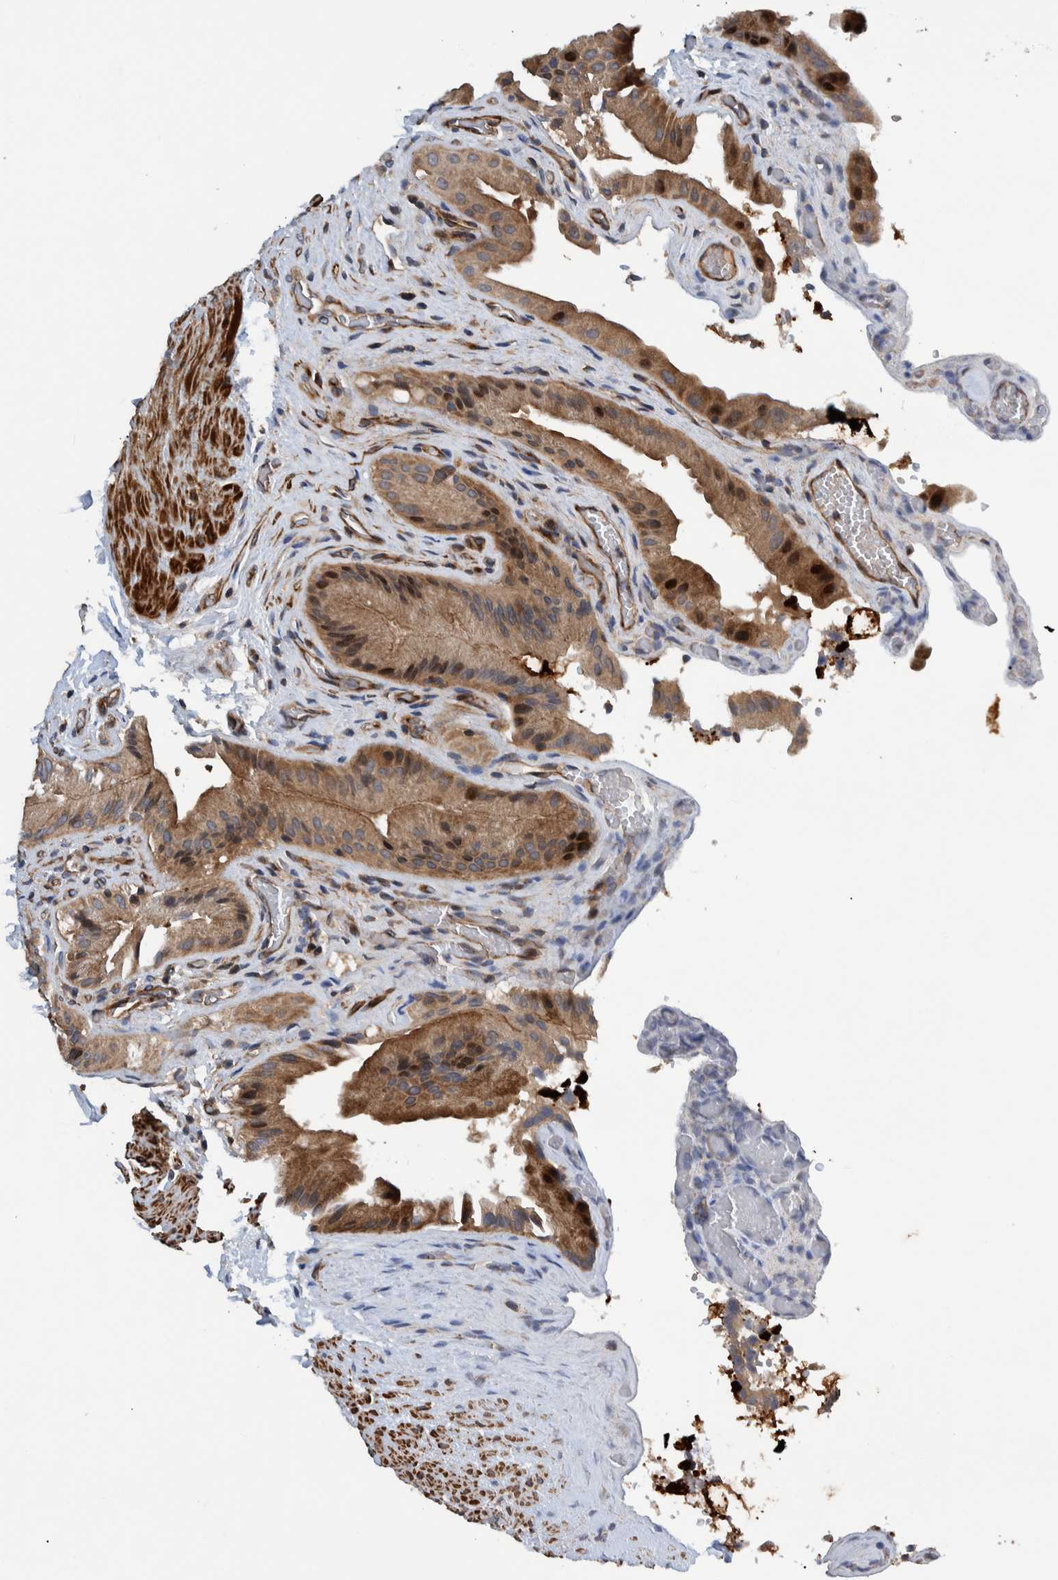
{"staining": {"intensity": "moderate", "quantity": ">75%", "location": "cytoplasmic/membranous"}, "tissue": "gallbladder", "cell_type": "Glandular cells", "image_type": "normal", "snomed": [{"axis": "morphology", "description": "Normal tissue, NOS"}, {"axis": "topography", "description": "Gallbladder"}], "caption": "Protein expression analysis of unremarkable gallbladder reveals moderate cytoplasmic/membranous staining in approximately >75% of glandular cells.", "gene": "GRPEL2", "patient": {"sex": "male", "age": 49}}